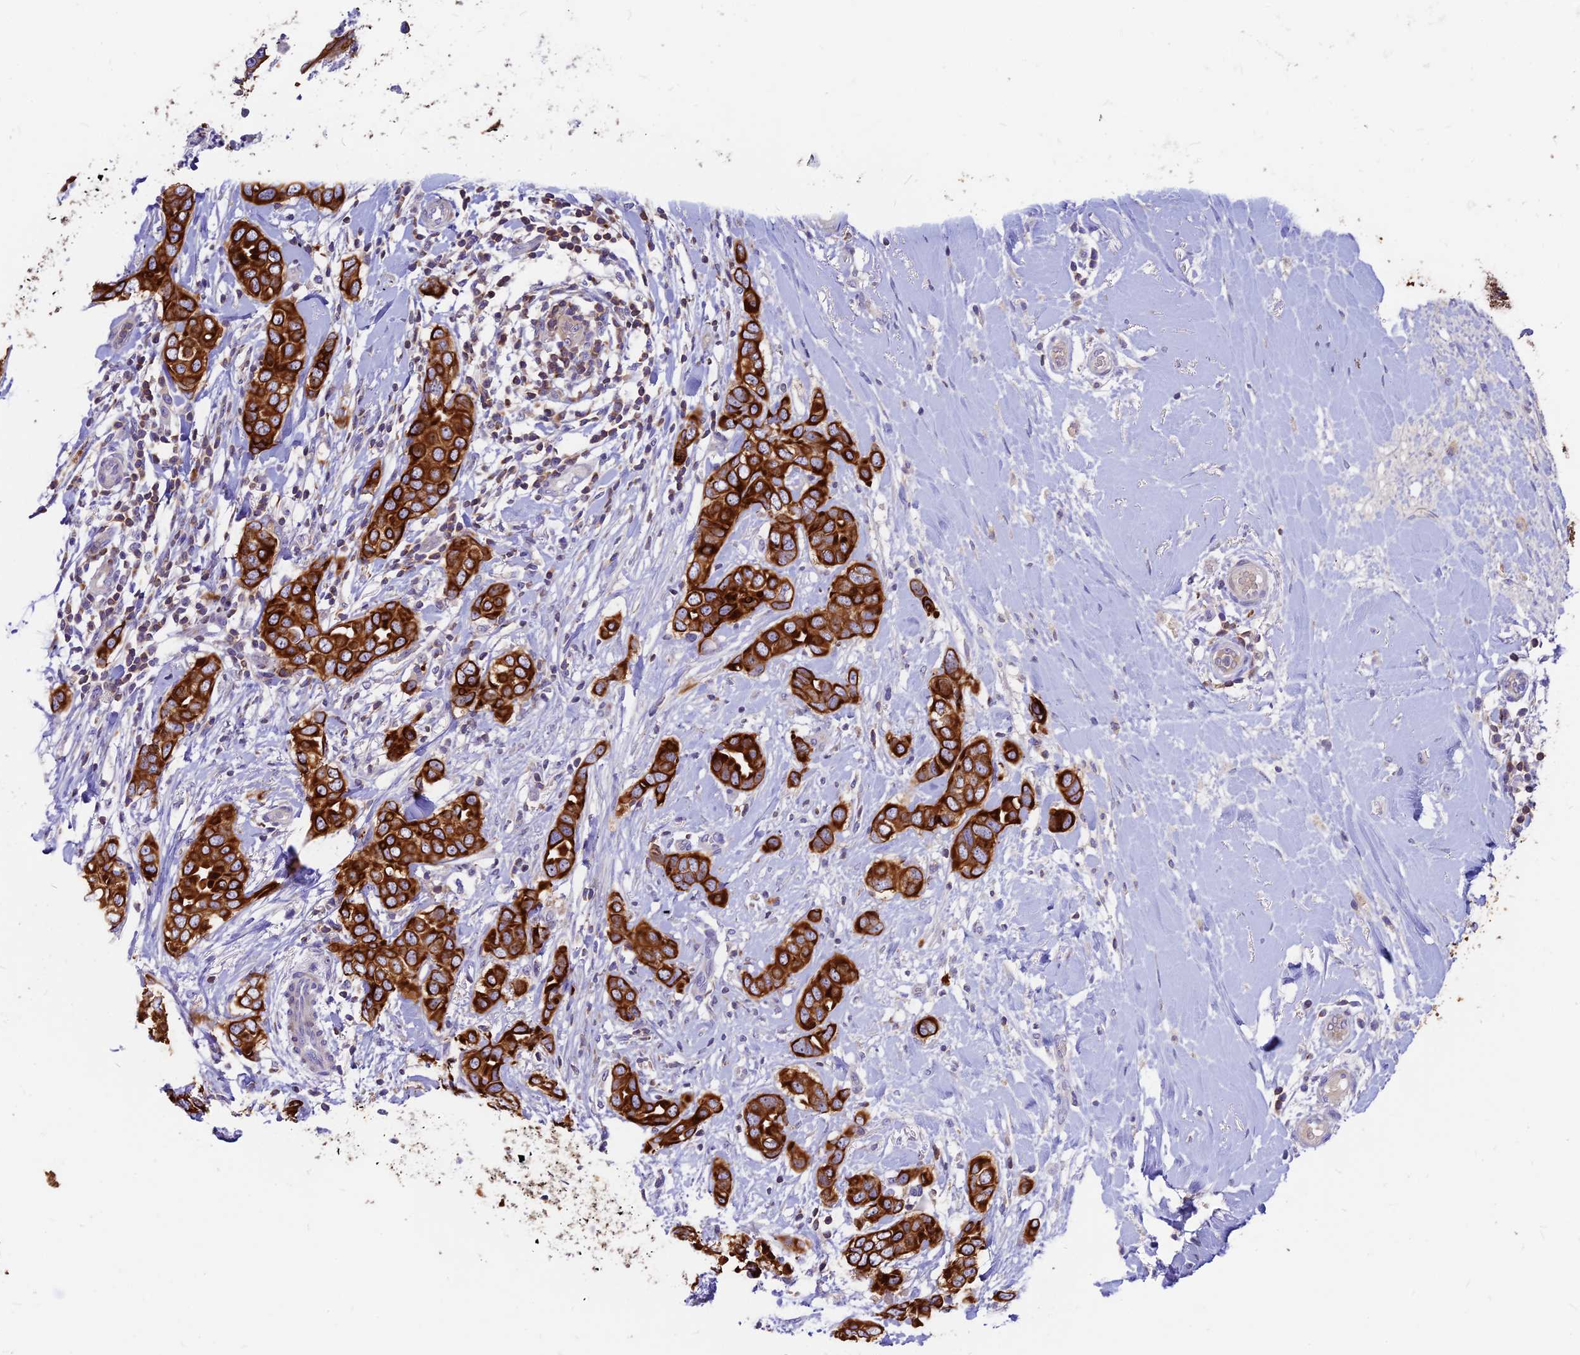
{"staining": {"intensity": "strong", "quantity": ">75%", "location": "cytoplasmic/membranous"}, "tissue": "breast cancer", "cell_type": "Tumor cells", "image_type": "cancer", "snomed": [{"axis": "morphology", "description": "Lobular carcinoma"}, {"axis": "topography", "description": "Breast"}], "caption": "Breast cancer stained with a brown dye displays strong cytoplasmic/membranous positive positivity in about >75% of tumor cells.", "gene": "DENND2D", "patient": {"sex": "female", "age": 51}}